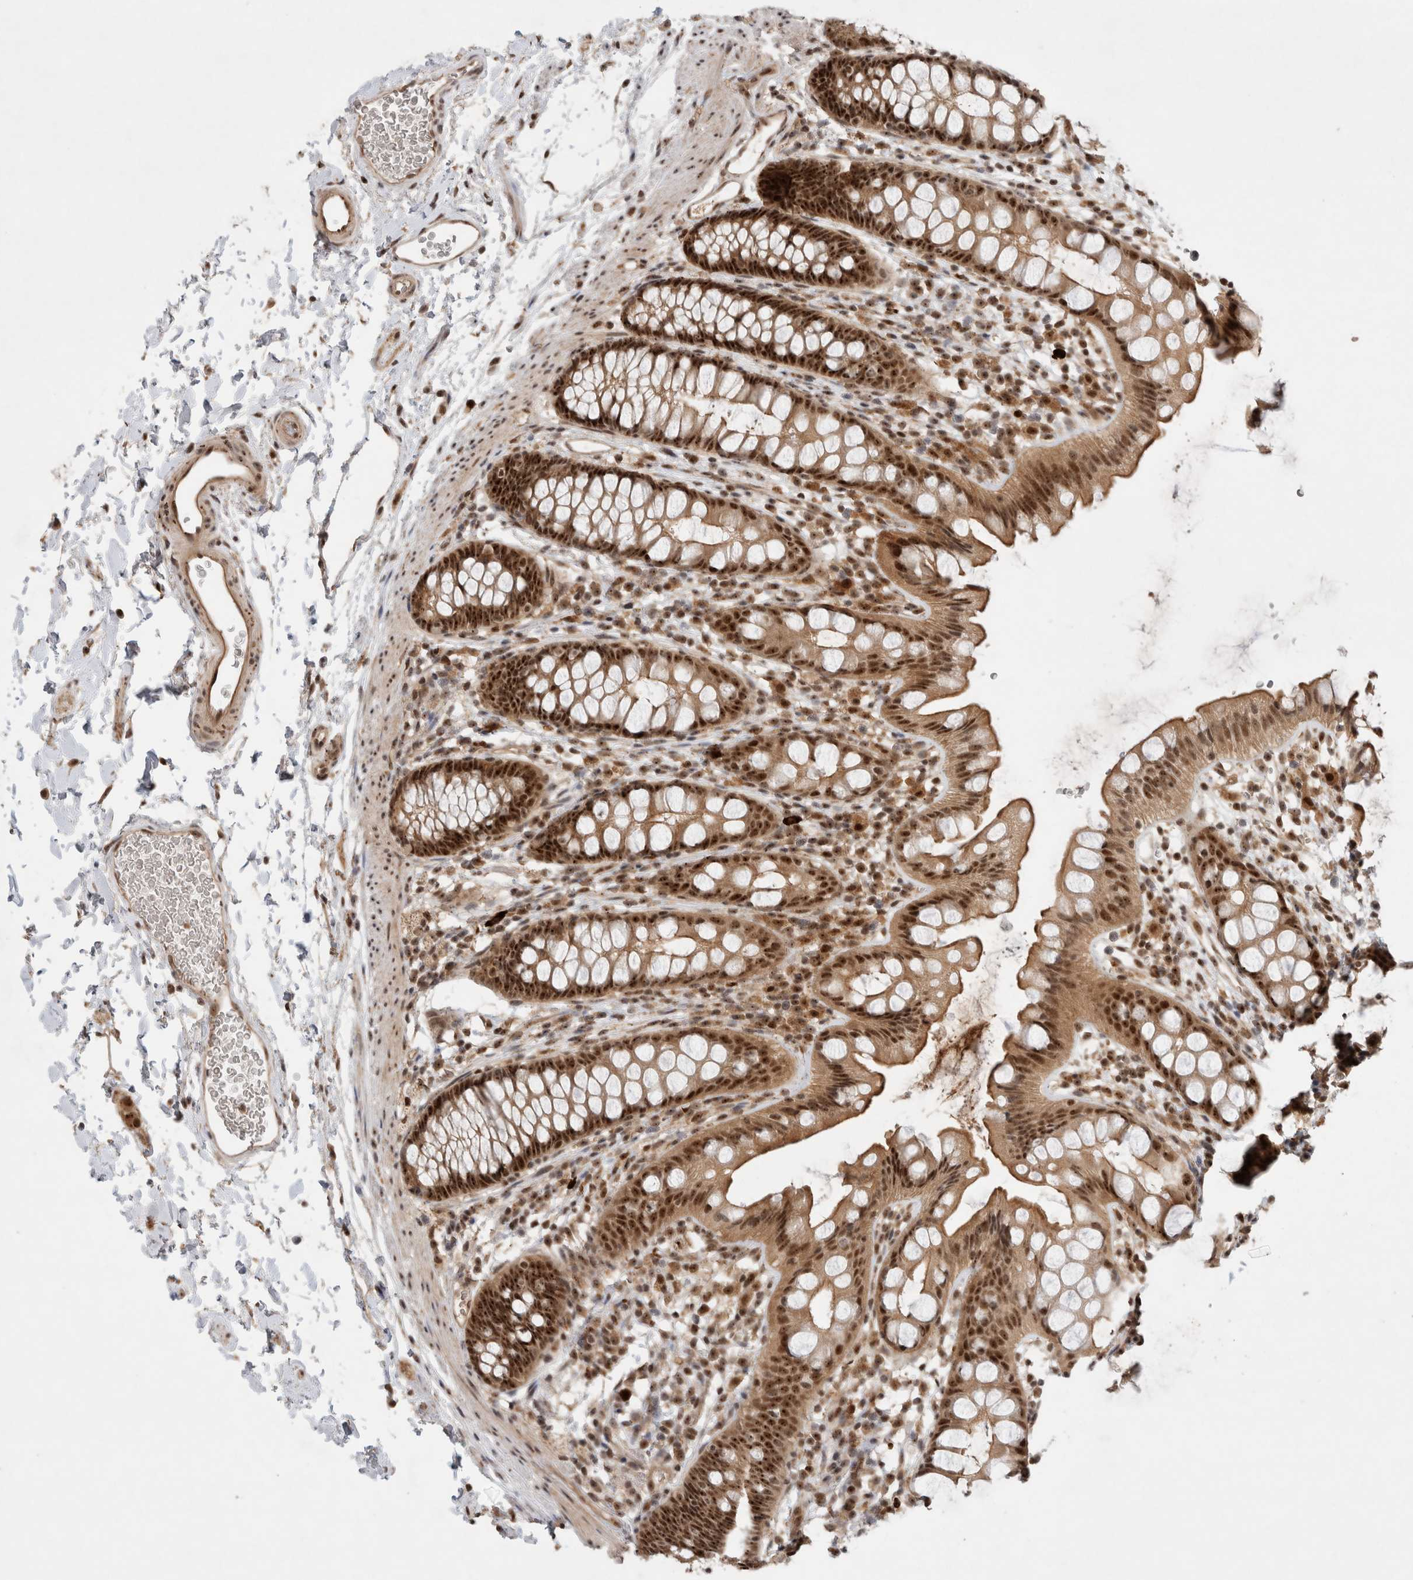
{"staining": {"intensity": "moderate", "quantity": ">75%", "location": "cytoplasmic/membranous,nuclear"}, "tissue": "rectum", "cell_type": "Glandular cells", "image_type": "normal", "snomed": [{"axis": "morphology", "description": "Normal tissue, NOS"}, {"axis": "topography", "description": "Rectum"}], "caption": "An image of rectum stained for a protein shows moderate cytoplasmic/membranous,nuclear brown staining in glandular cells.", "gene": "MPHOSPH6", "patient": {"sex": "female", "age": 65}}